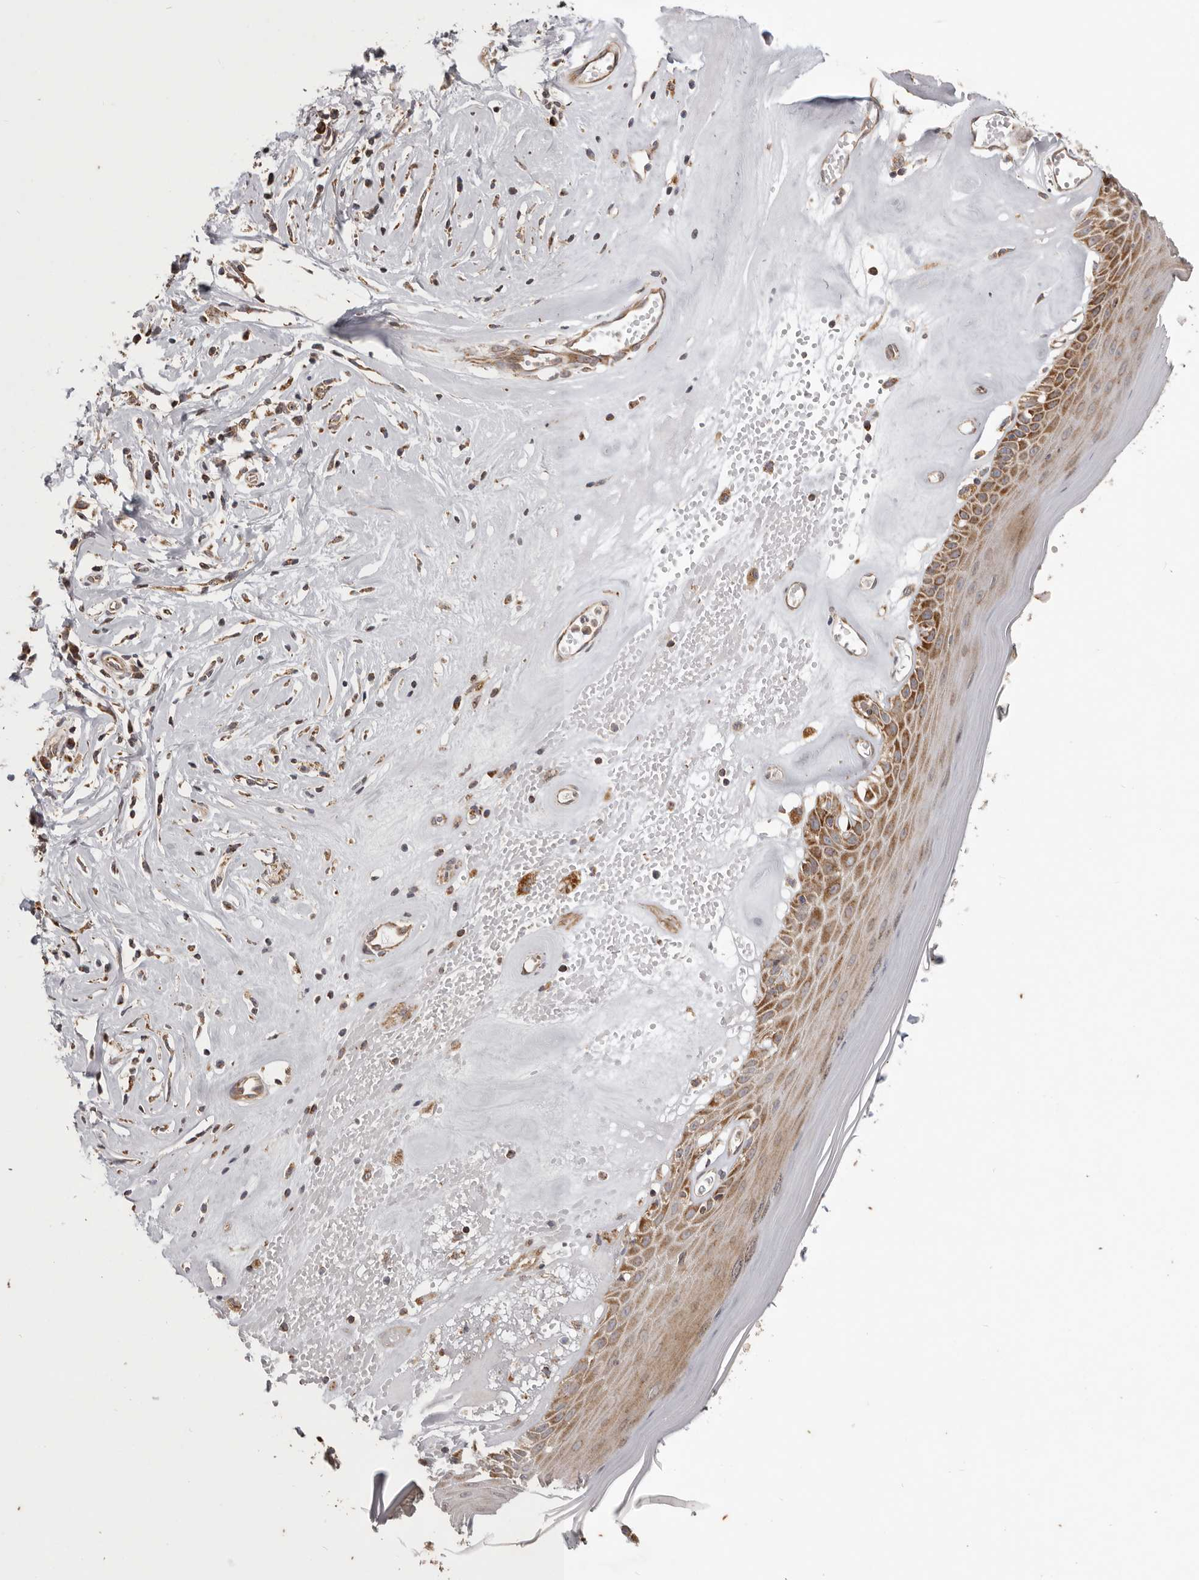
{"staining": {"intensity": "strong", "quantity": ">75%", "location": "cytoplasmic/membranous"}, "tissue": "skin", "cell_type": "Epidermal cells", "image_type": "normal", "snomed": [{"axis": "morphology", "description": "Normal tissue, NOS"}, {"axis": "morphology", "description": "Inflammation, NOS"}, {"axis": "topography", "description": "Vulva"}], "caption": "Immunohistochemistry (IHC) photomicrograph of normal human skin stained for a protein (brown), which shows high levels of strong cytoplasmic/membranous positivity in about >75% of epidermal cells.", "gene": "MRPS10", "patient": {"sex": "female", "age": 84}}